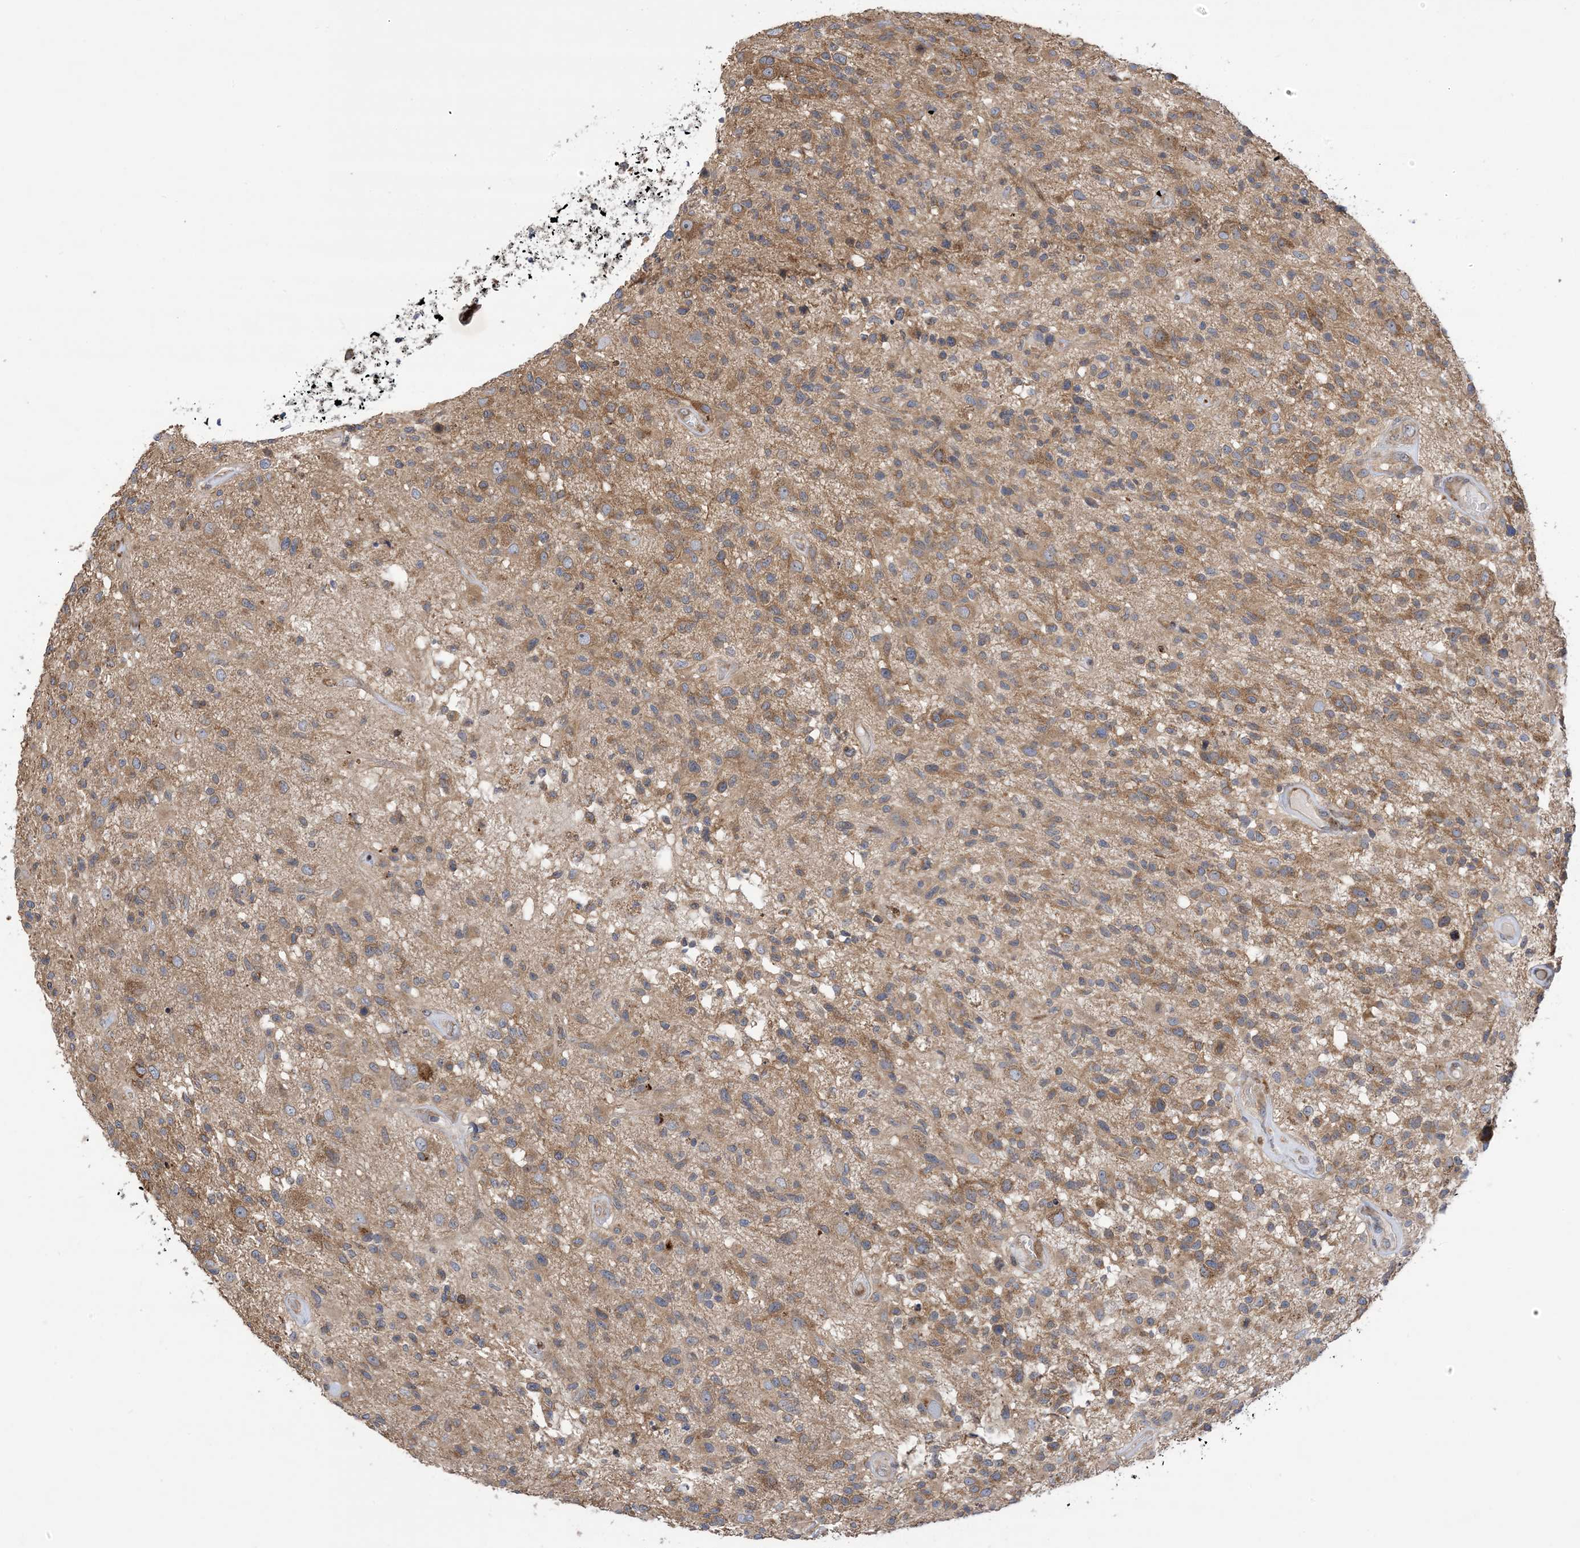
{"staining": {"intensity": "moderate", "quantity": "<25%", "location": "cytoplasmic/membranous"}, "tissue": "glioma", "cell_type": "Tumor cells", "image_type": "cancer", "snomed": [{"axis": "morphology", "description": "Glioma, malignant, High grade"}, {"axis": "morphology", "description": "Glioblastoma, NOS"}, {"axis": "topography", "description": "Brain"}], "caption": "Brown immunohistochemical staining in human glioblastoma demonstrates moderate cytoplasmic/membranous staining in approximately <25% of tumor cells.", "gene": "CLEC16A", "patient": {"sex": "male", "age": 60}}